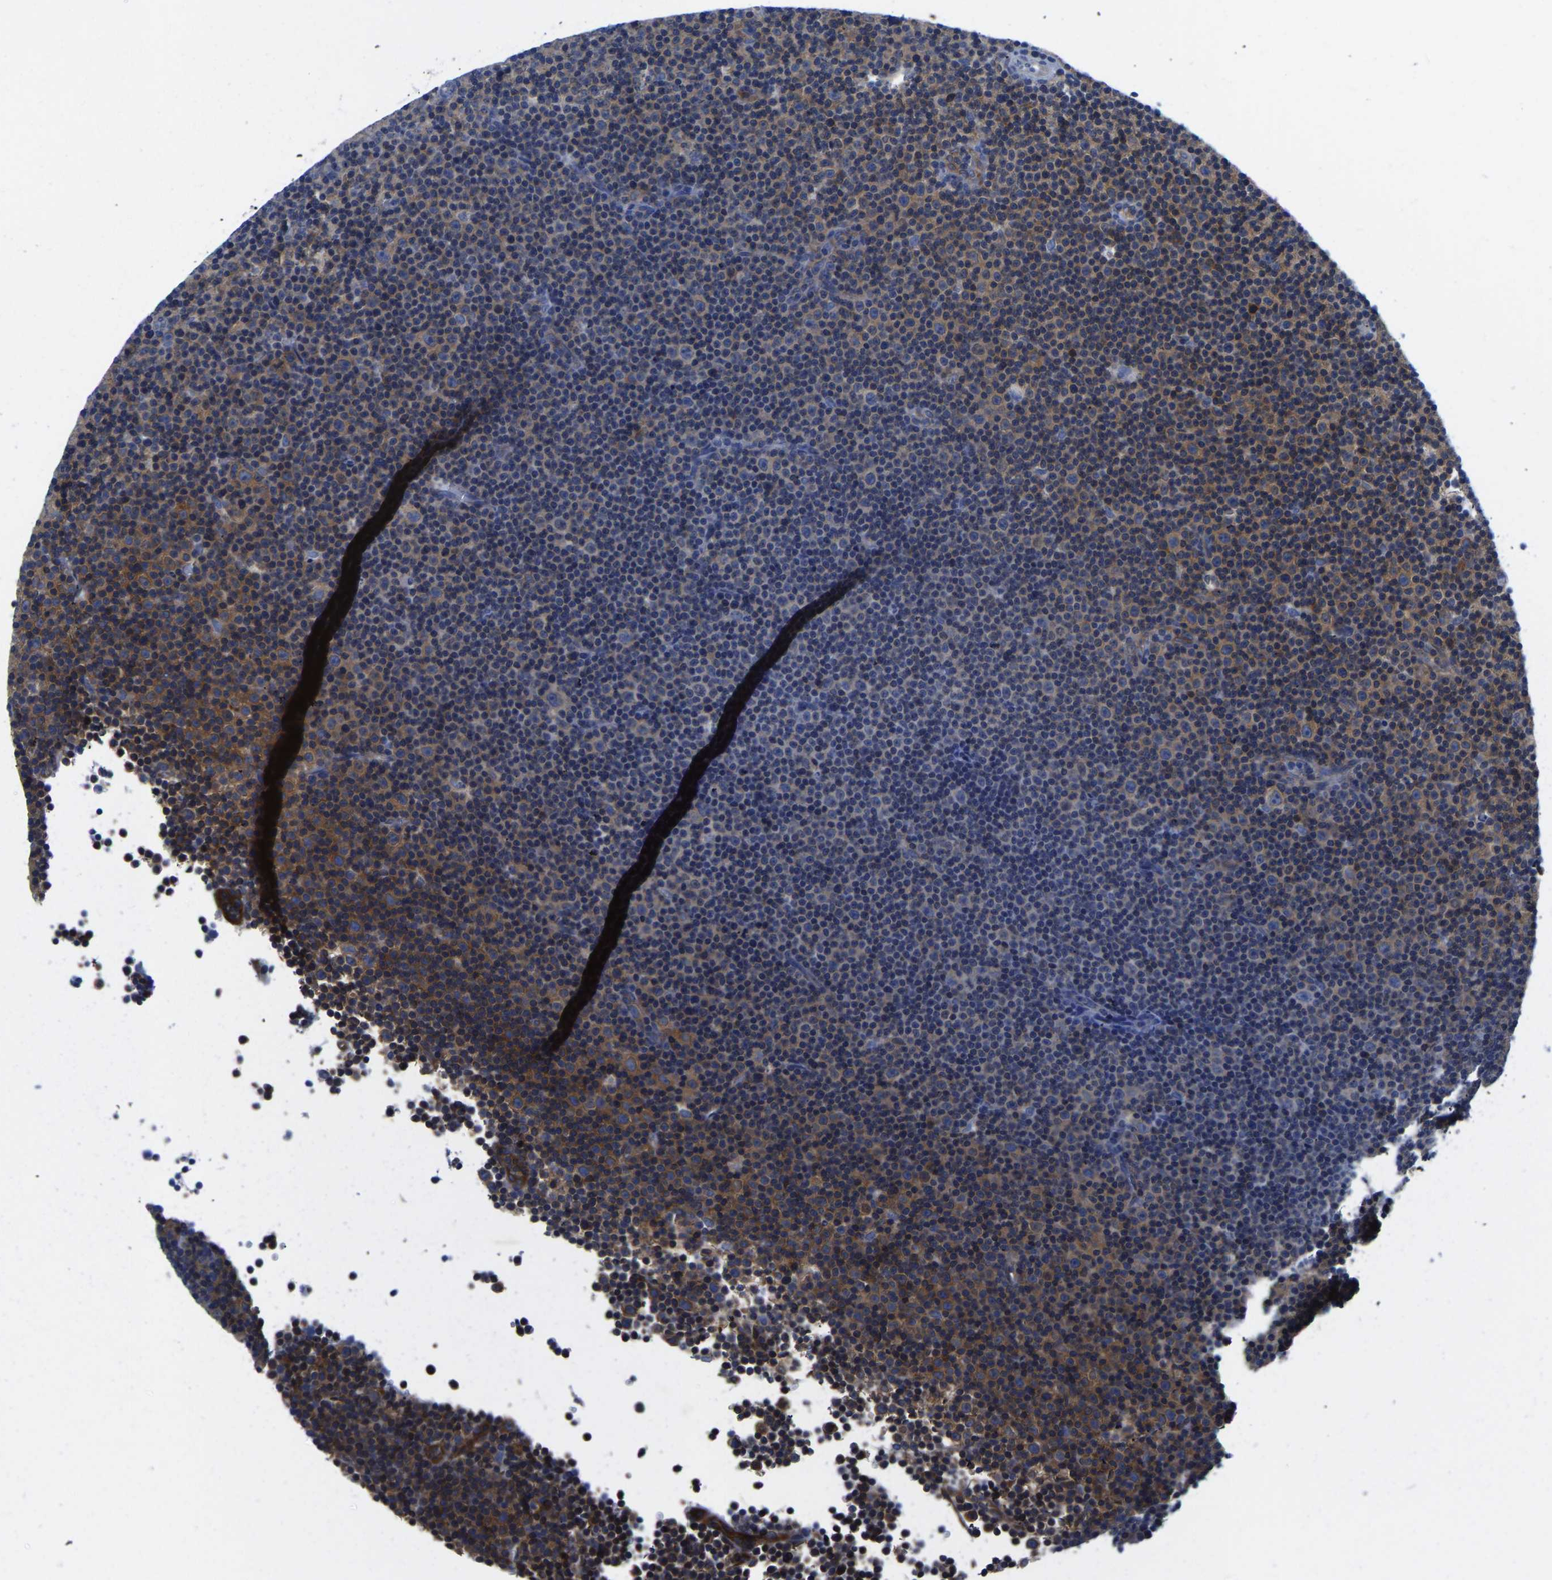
{"staining": {"intensity": "moderate", "quantity": "25%-75%", "location": "cytoplasmic/membranous"}, "tissue": "lymphoma", "cell_type": "Tumor cells", "image_type": "cancer", "snomed": [{"axis": "morphology", "description": "Malignant lymphoma, non-Hodgkin's type, Low grade"}, {"axis": "topography", "description": "Lymph node"}], "caption": "The histopathology image displays staining of lymphoma, revealing moderate cytoplasmic/membranous protein expression (brown color) within tumor cells.", "gene": "TFG", "patient": {"sex": "female", "age": 67}}